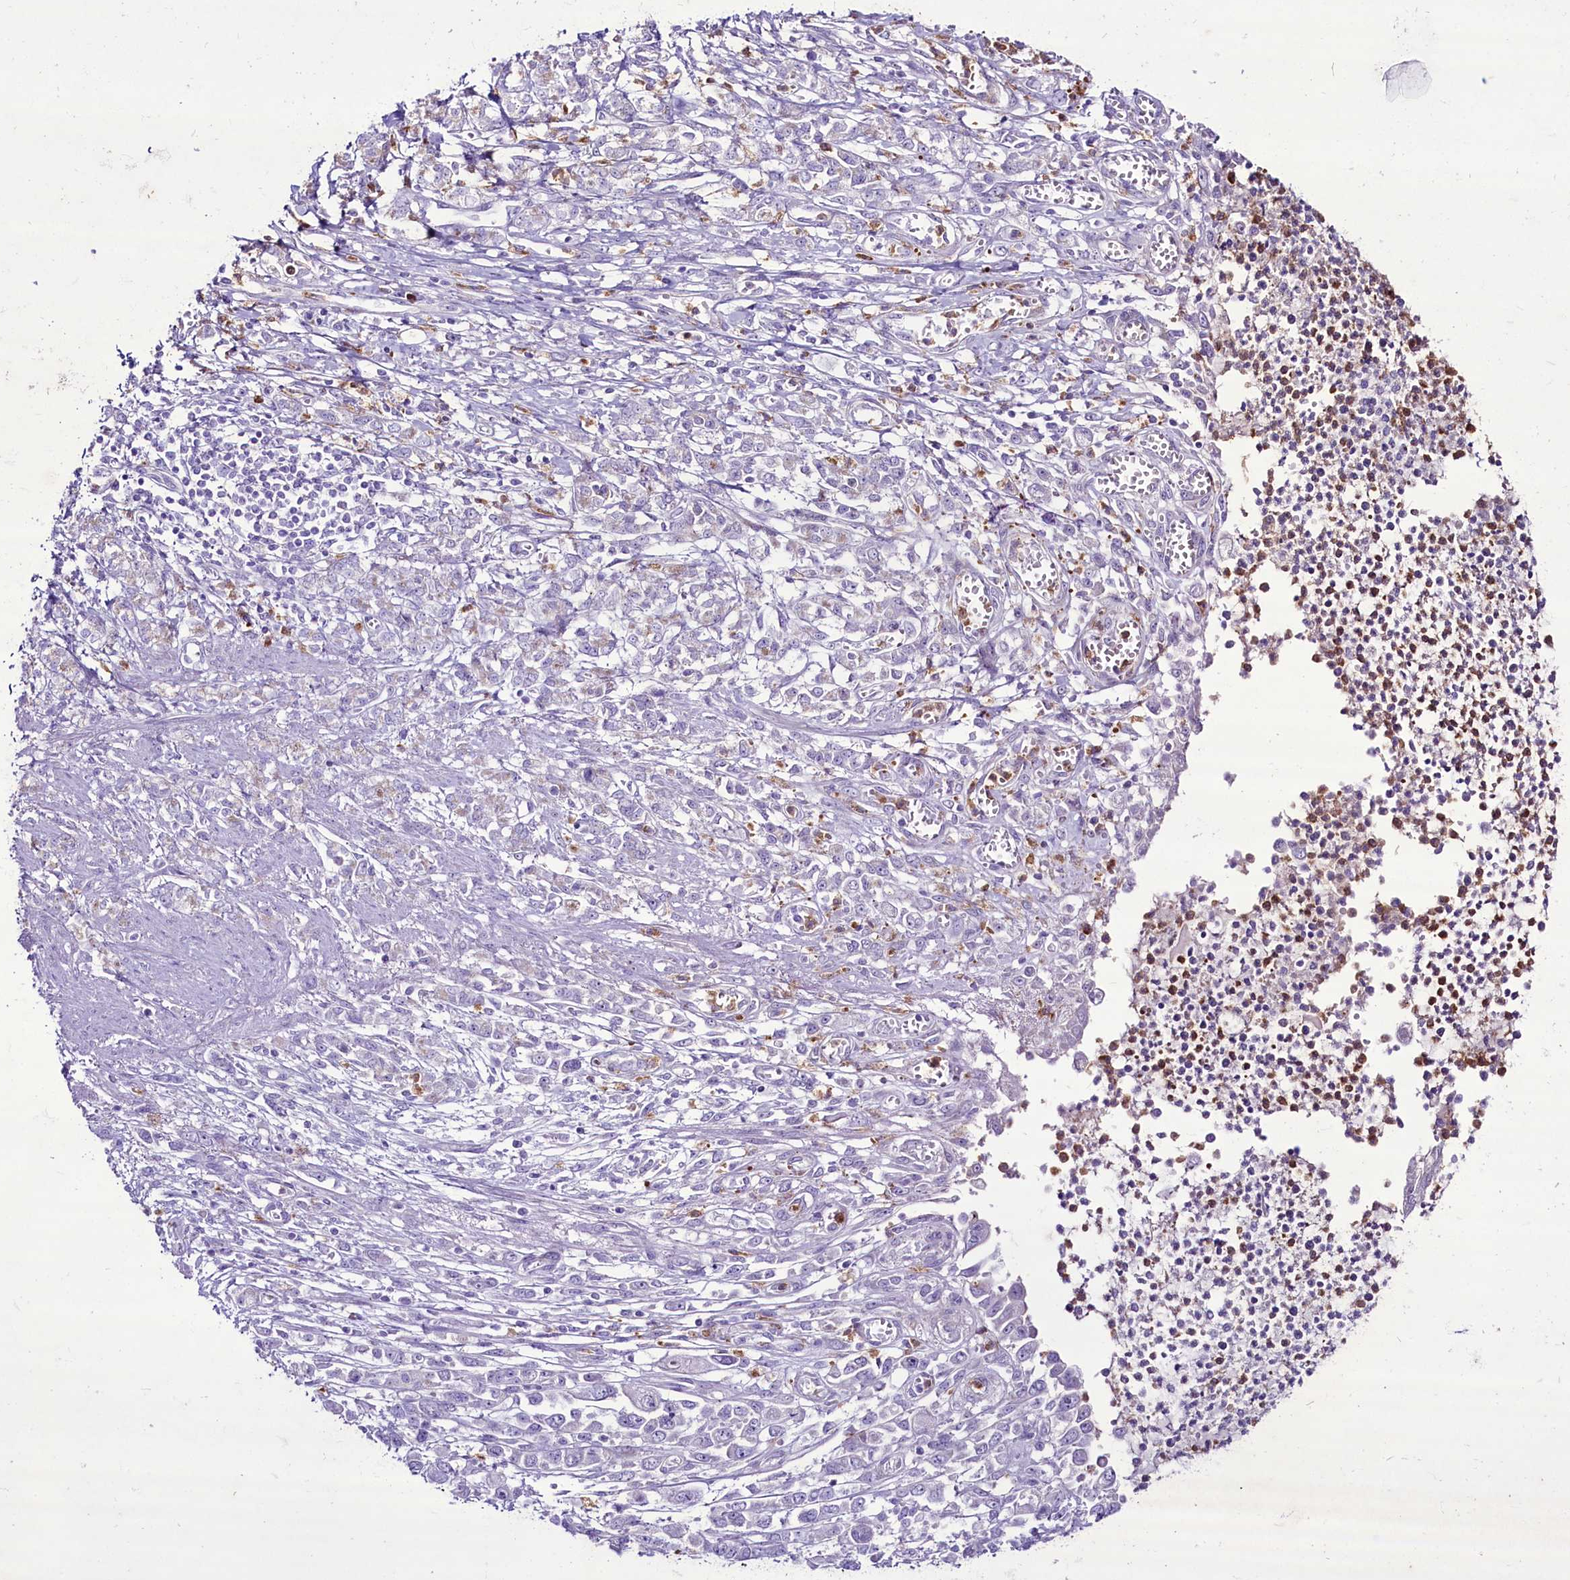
{"staining": {"intensity": "negative", "quantity": "none", "location": "none"}, "tissue": "stomach cancer", "cell_type": "Tumor cells", "image_type": "cancer", "snomed": [{"axis": "morphology", "description": "Adenocarcinoma, NOS"}, {"axis": "topography", "description": "Stomach"}], "caption": "Tumor cells show no significant protein expression in adenocarcinoma (stomach). Nuclei are stained in blue.", "gene": "FAM209B", "patient": {"sex": "female", "age": 76}}